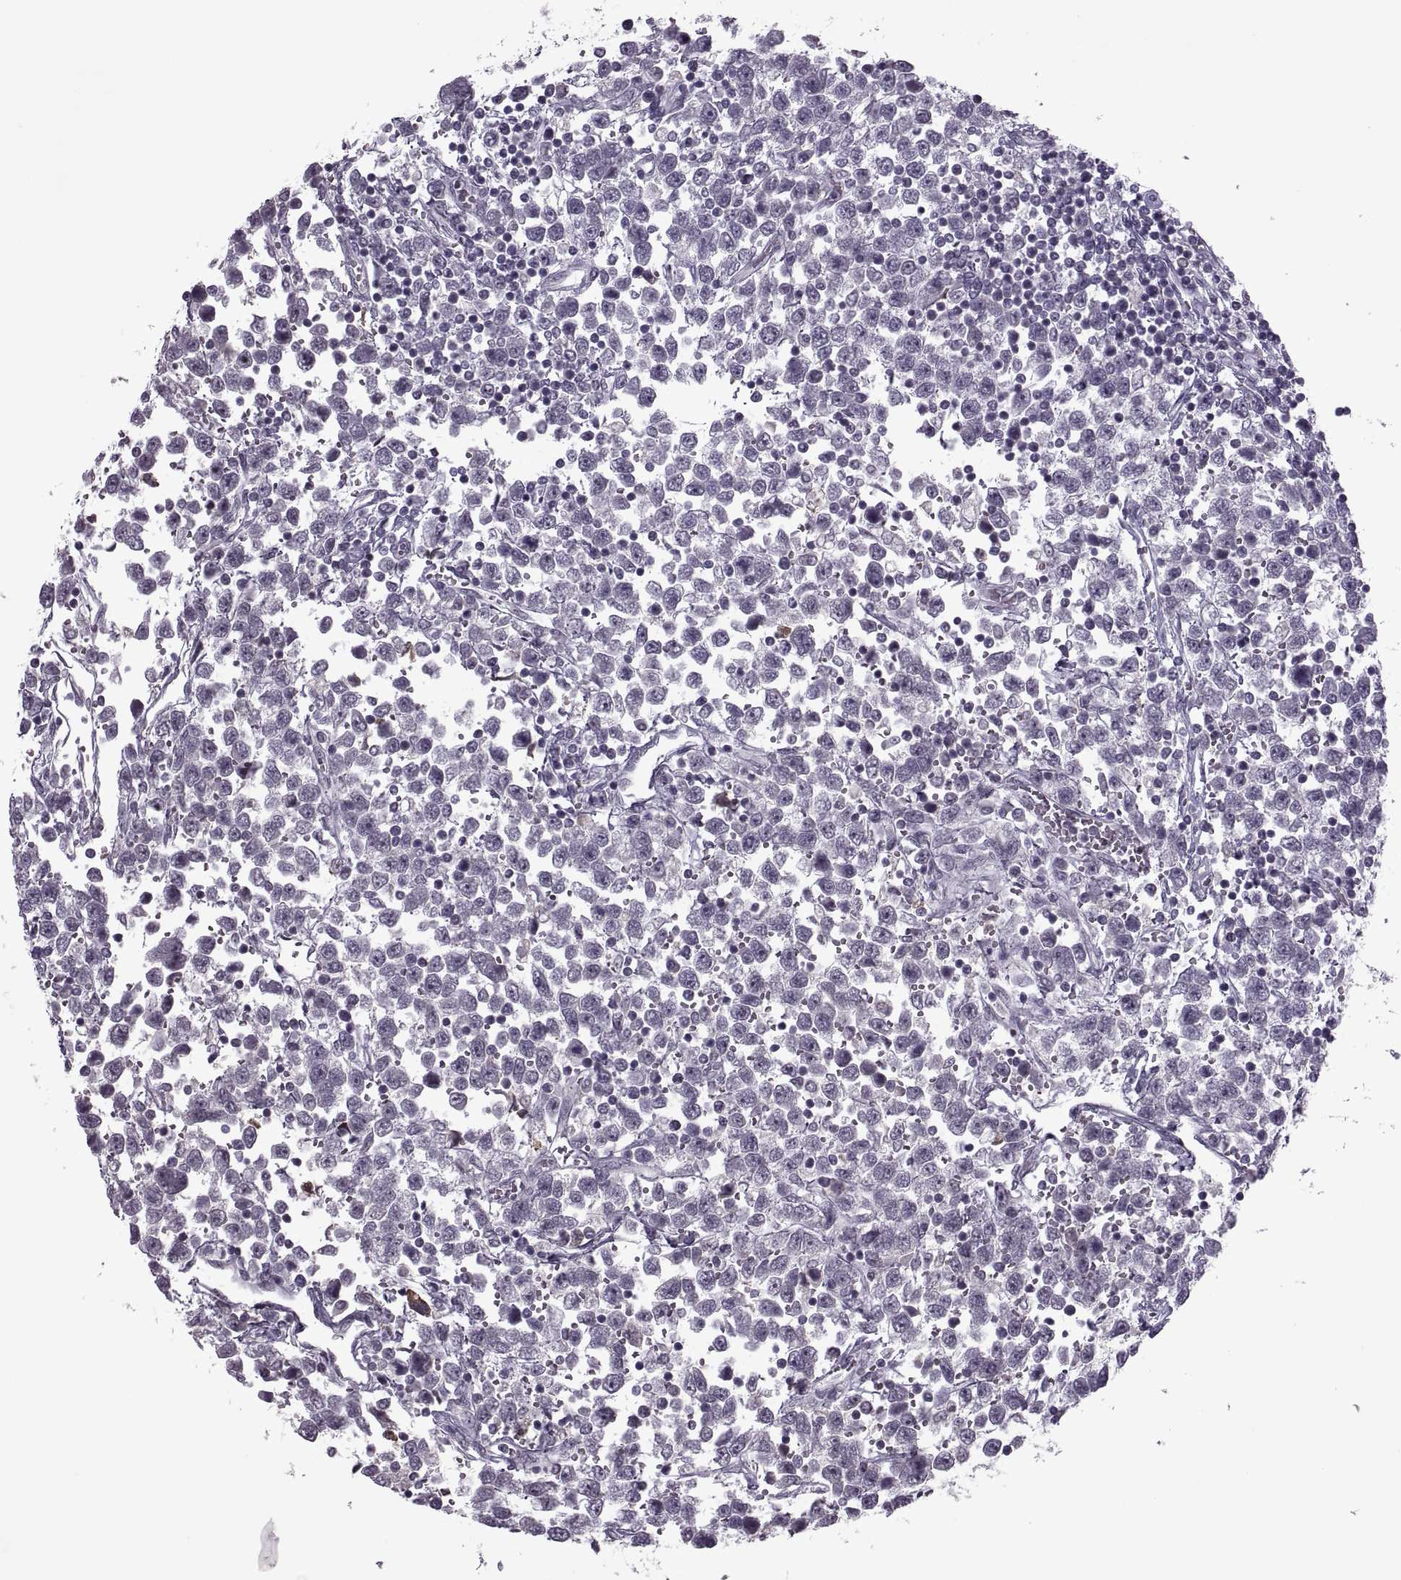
{"staining": {"intensity": "negative", "quantity": "none", "location": "none"}, "tissue": "testis cancer", "cell_type": "Tumor cells", "image_type": "cancer", "snomed": [{"axis": "morphology", "description": "Seminoma, NOS"}, {"axis": "topography", "description": "Testis"}], "caption": "Testis cancer was stained to show a protein in brown. There is no significant positivity in tumor cells. The staining is performed using DAB (3,3'-diaminobenzidine) brown chromogen with nuclei counter-stained in using hematoxylin.", "gene": "MGAT4D", "patient": {"sex": "male", "age": 34}}